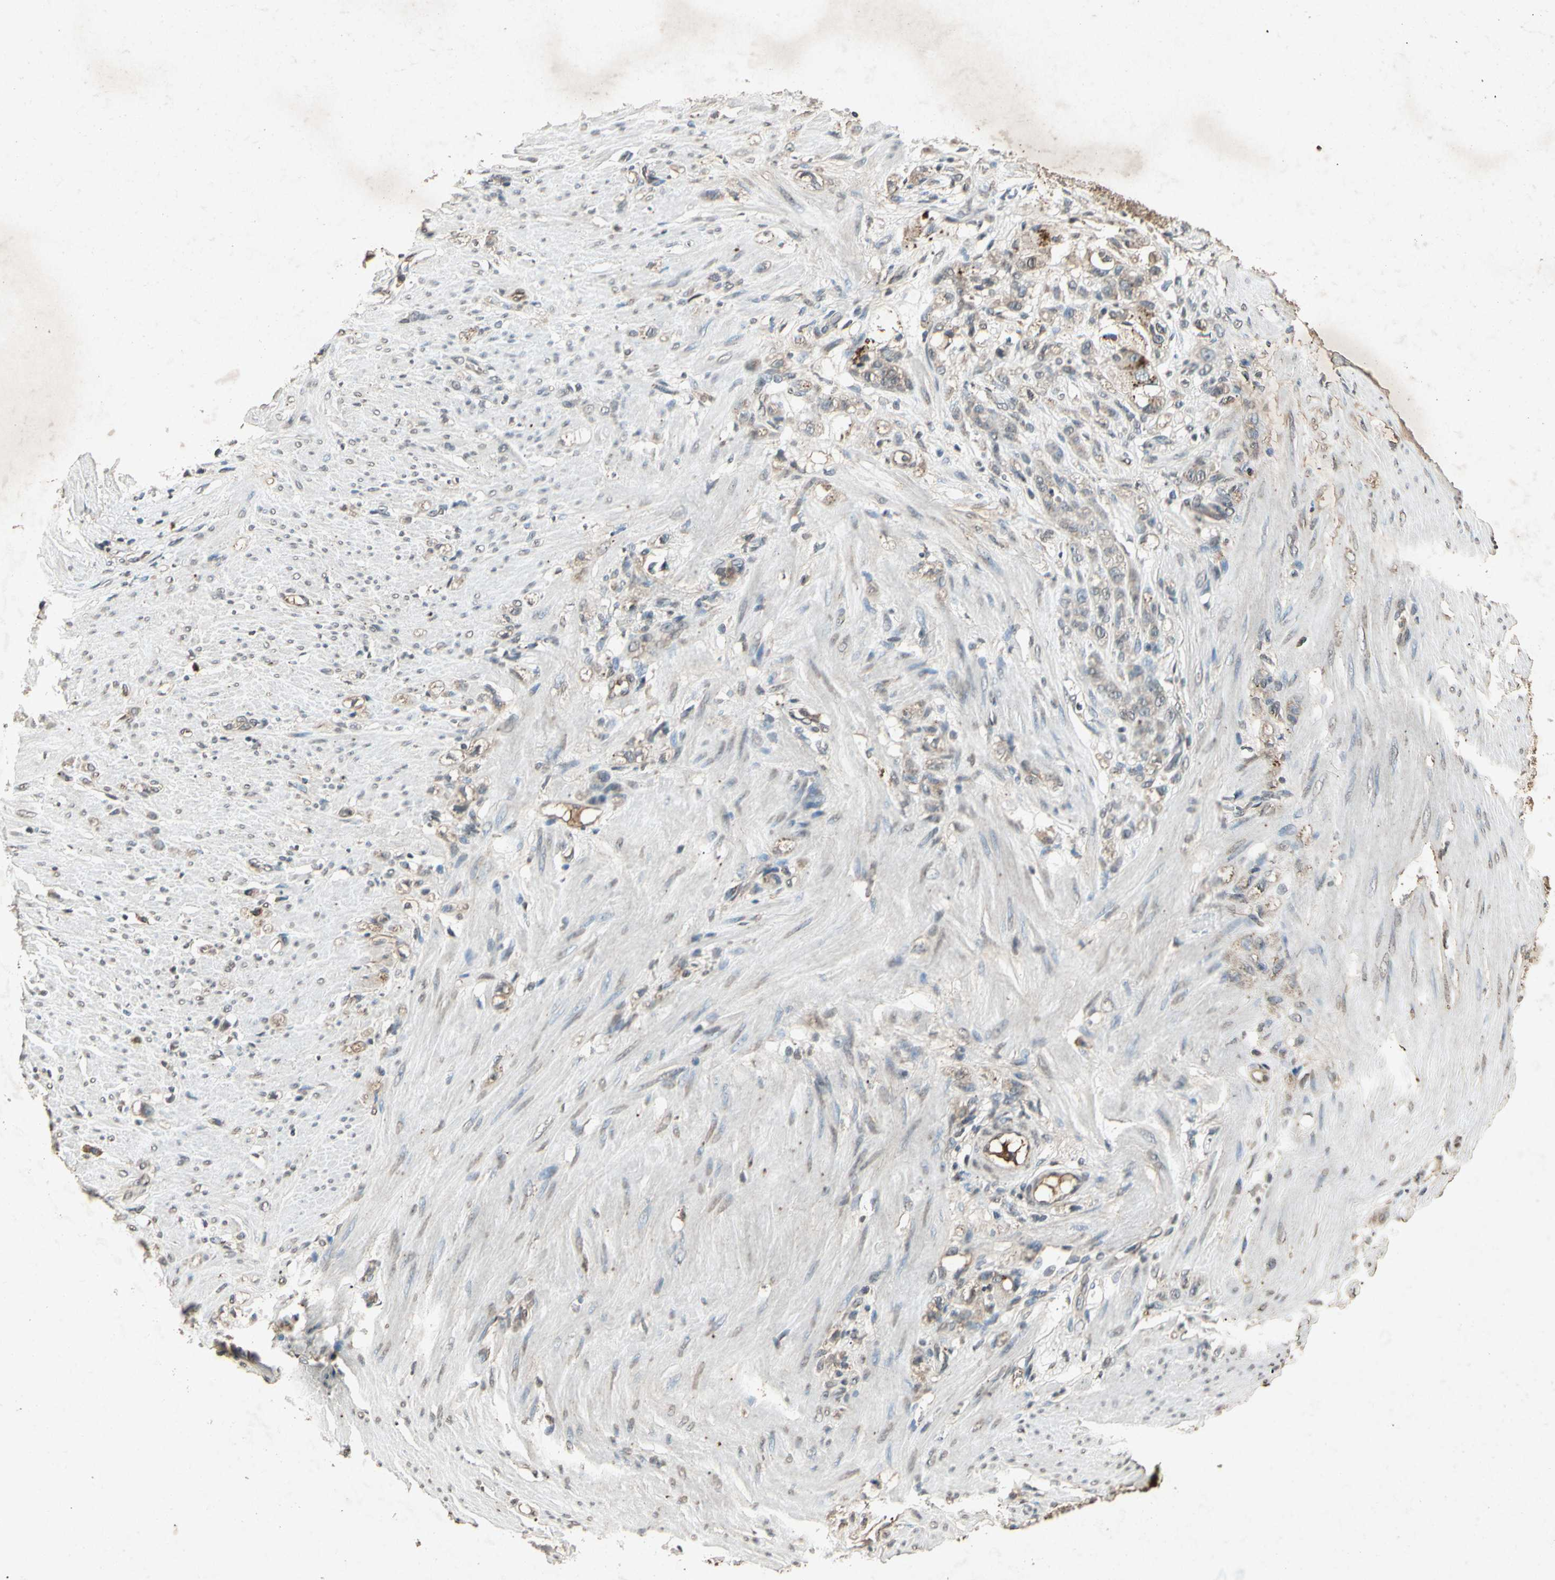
{"staining": {"intensity": "weak", "quantity": "25%-75%", "location": "cytoplasmic/membranous"}, "tissue": "stomach cancer", "cell_type": "Tumor cells", "image_type": "cancer", "snomed": [{"axis": "morphology", "description": "Adenocarcinoma, NOS"}, {"axis": "topography", "description": "Stomach"}], "caption": "Tumor cells reveal low levels of weak cytoplasmic/membranous staining in approximately 25%-75% of cells in stomach cancer. (Brightfield microscopy of DAB IHC at high magnification).", "gene": "CP", "patient": {"sex": "male", "age": 82}}